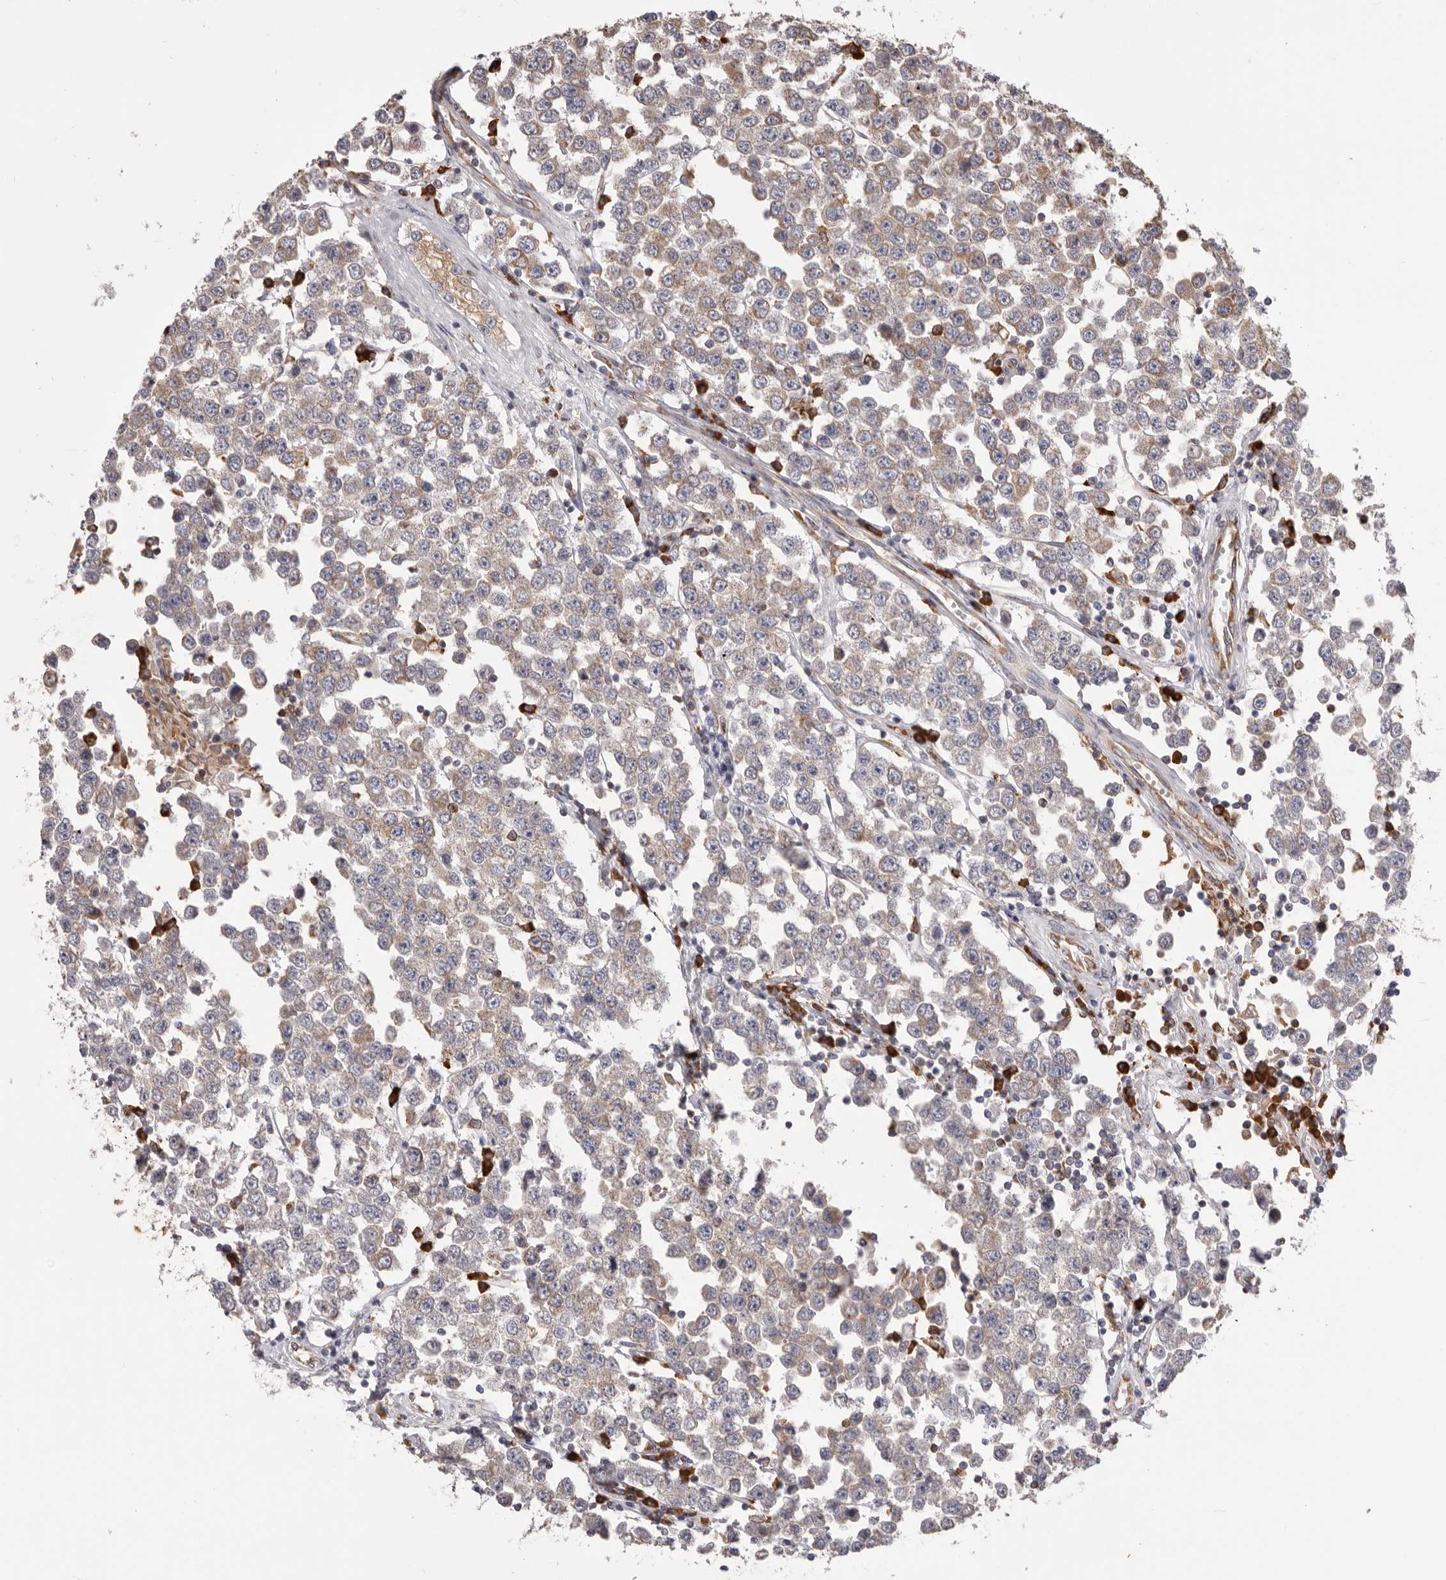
{"staining": {"intensity": "weak", "quantity": ">75%", "location": "cytoplasmic/membranous"}, "tissue": "testis cancer", "cell_type": "Tumor cells", "image_type": "cancer", "snomed": [{"axis": "morphology", "description": "Seminoma, NOS"}, {"axis": "topography", "description": "Testis"}], "caption": "Brown immunohistochemical staining in testis cancer (seminoma) reveals weak cytoplasmic/membranous staining in approximately >75% of tumor cells. (DAB (3,3'-diaminobenzidine) = brown stain, brightfield microscopy at high magnification).", "gene": "QRSL1", "patient": {"sex": "male", "age": 28}}